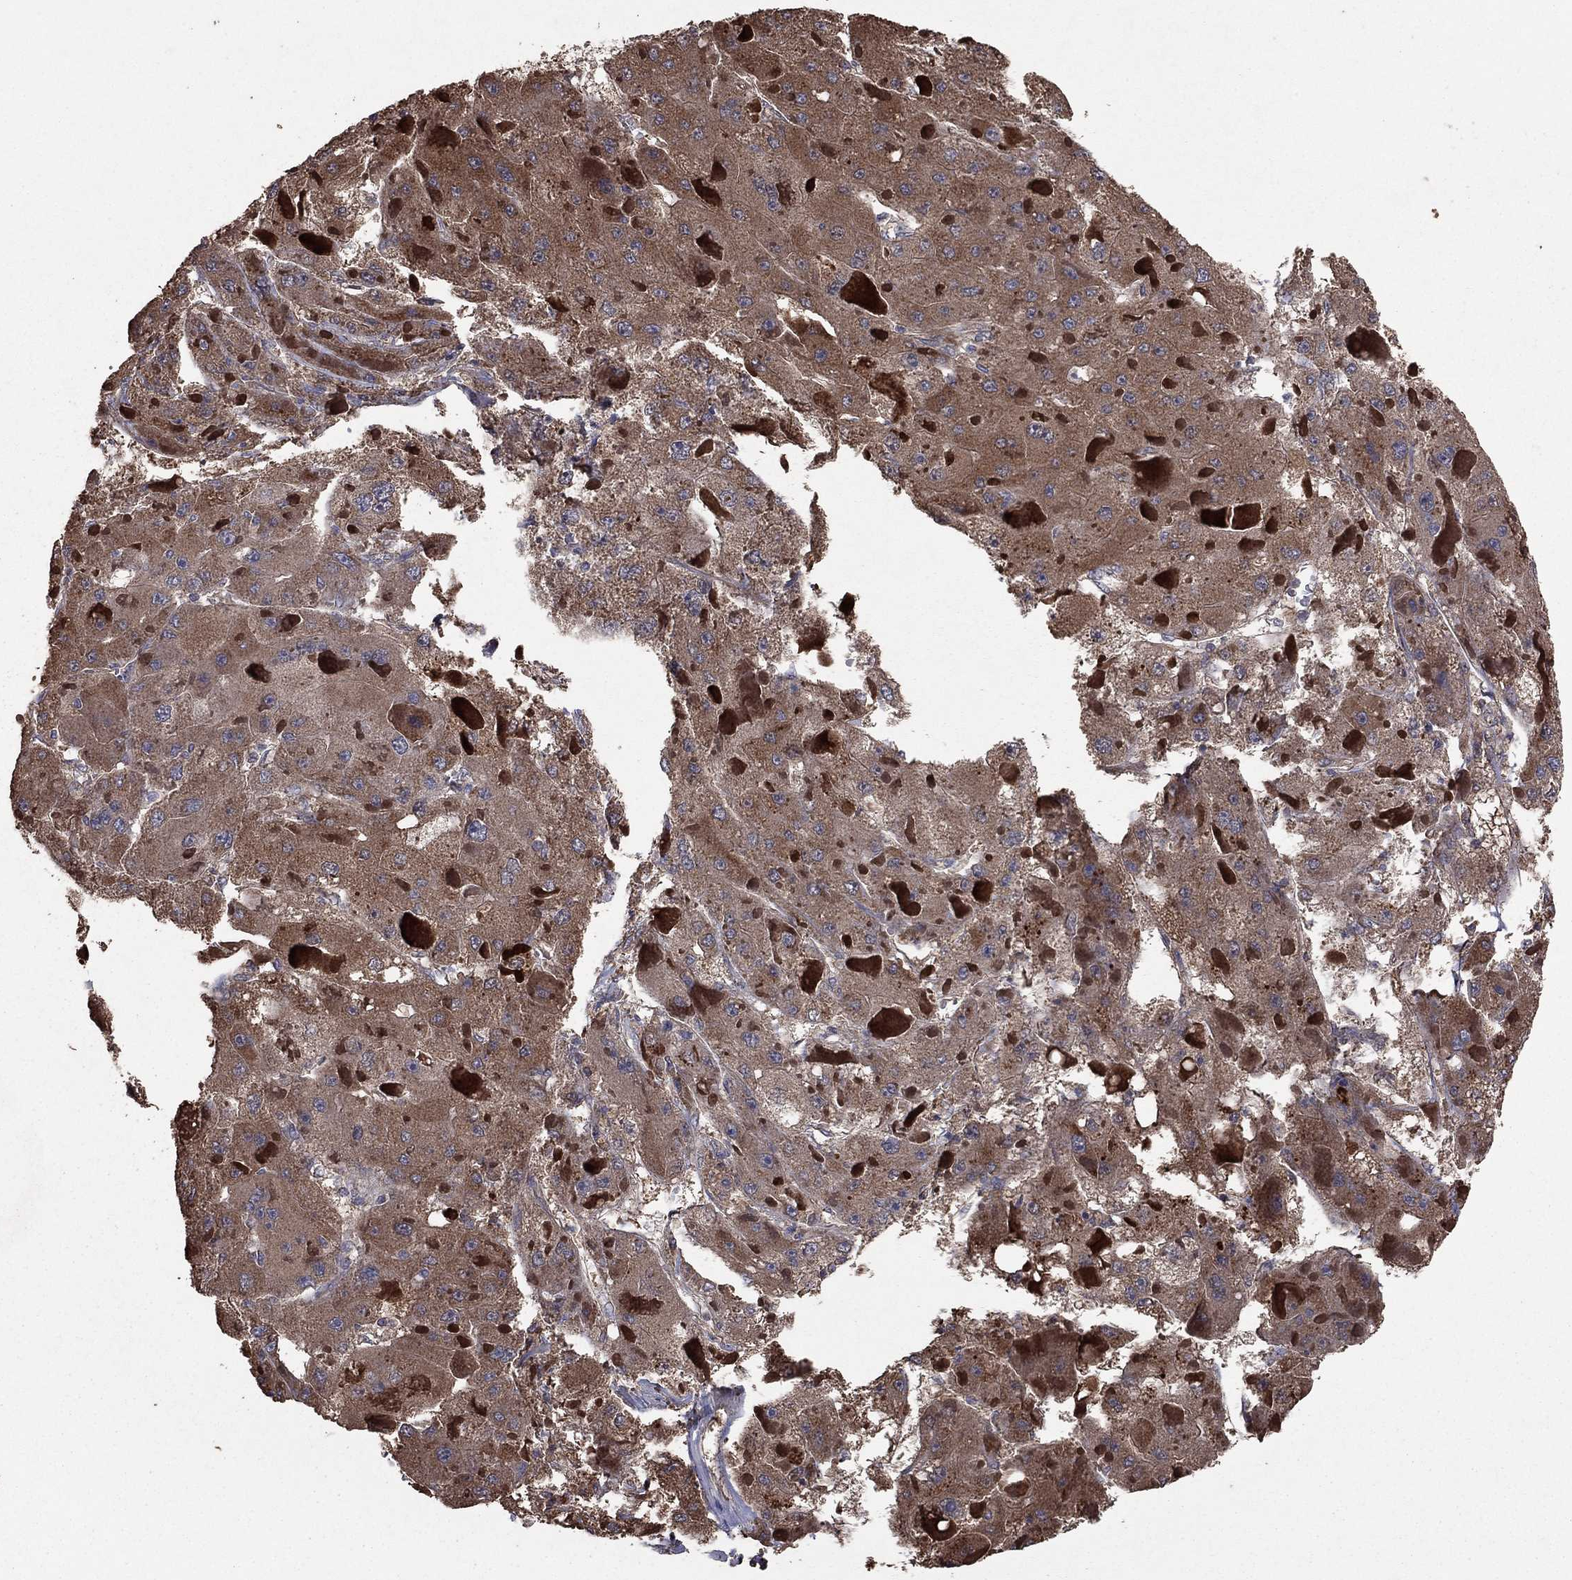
{"staining": {"intensity": "moderate", "quantity": "25%-75%", "location": "cytoplasmic/membranous"}, "tissue": "liver cancer", "cell_type": "Tumor cells", "image_type": "cancer", "snomed": [{"axis": "morphology", "description": "Carcinoma, Hepatocellular, NOS"}, {"axis": "topography", "description": "Liver"}], "caption": "About 25%-75% of tumor cells in human hepatocellular carcinoma (liver) exhibit moderate cytoplasmic/membranous protein expression as visualized by brown immunohistochemical staining.", "gene": "FLT4", "patient": {"sex": "female", "age": 73}}